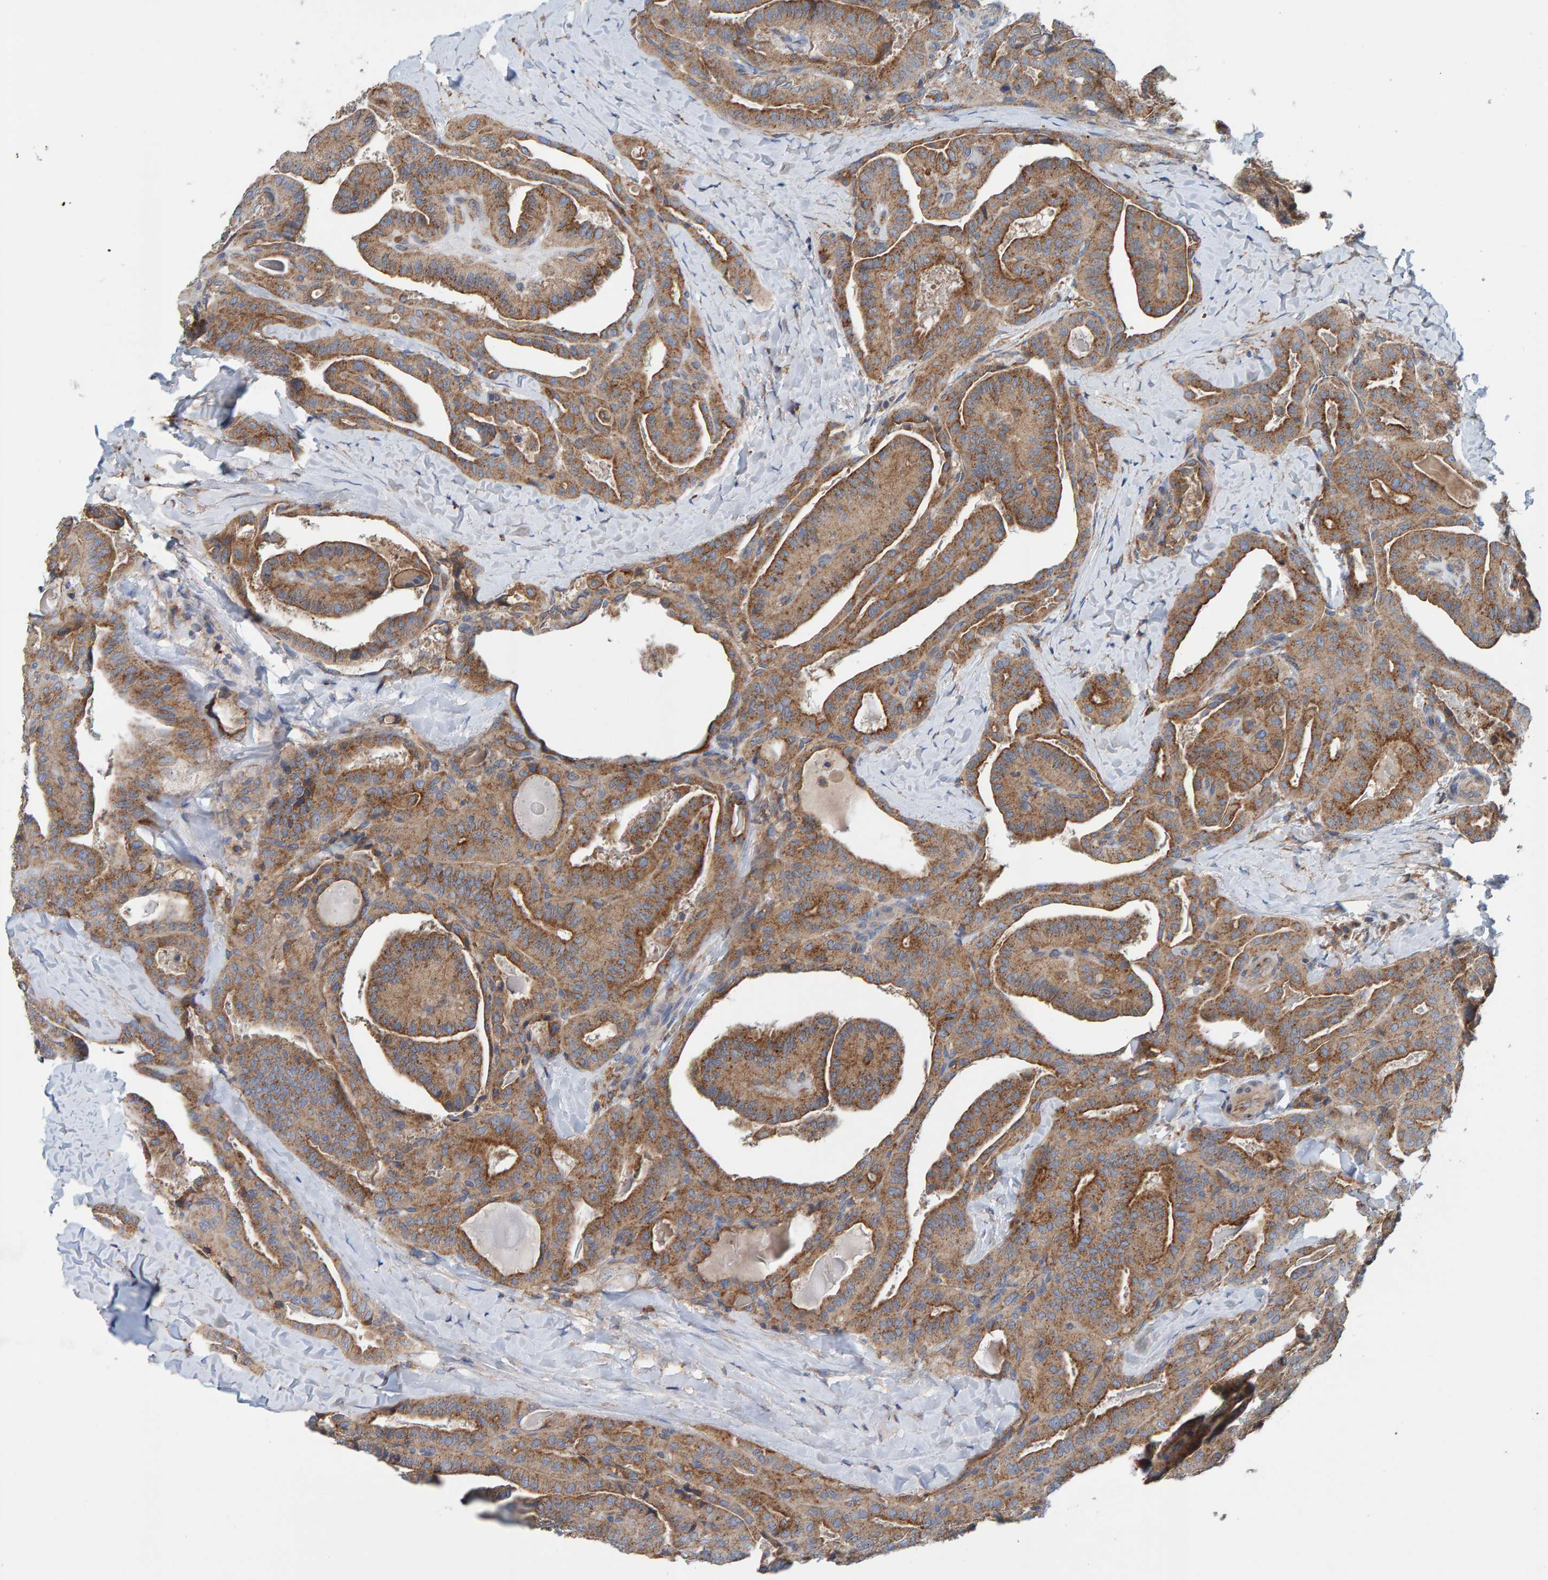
{"staining": {"intensity": "moderate", "quantity": ">75%", "location": "cytoplasmic/membranous"}, "tissue": "thyroid cancer", "cell_type": "Tumor cells", "image_type": "cancer", "snomed": [{"axis": "morphology", "description": "Papillary adenocarcinoma, NOS"}, {"axis": "topography", "description": "Thyroid gland"}], "caption": "A histopathology image of thyroid cancer (papillary adenocarcinoma) stained for a protein demonstrates moderate cytoplasmic/membranous brown staining in tumor cells. (Brightfield microscopy of DAB IHC at high magnification).", "gene": "MKLN1", "patient": {"sex": "male", "age": 77}}